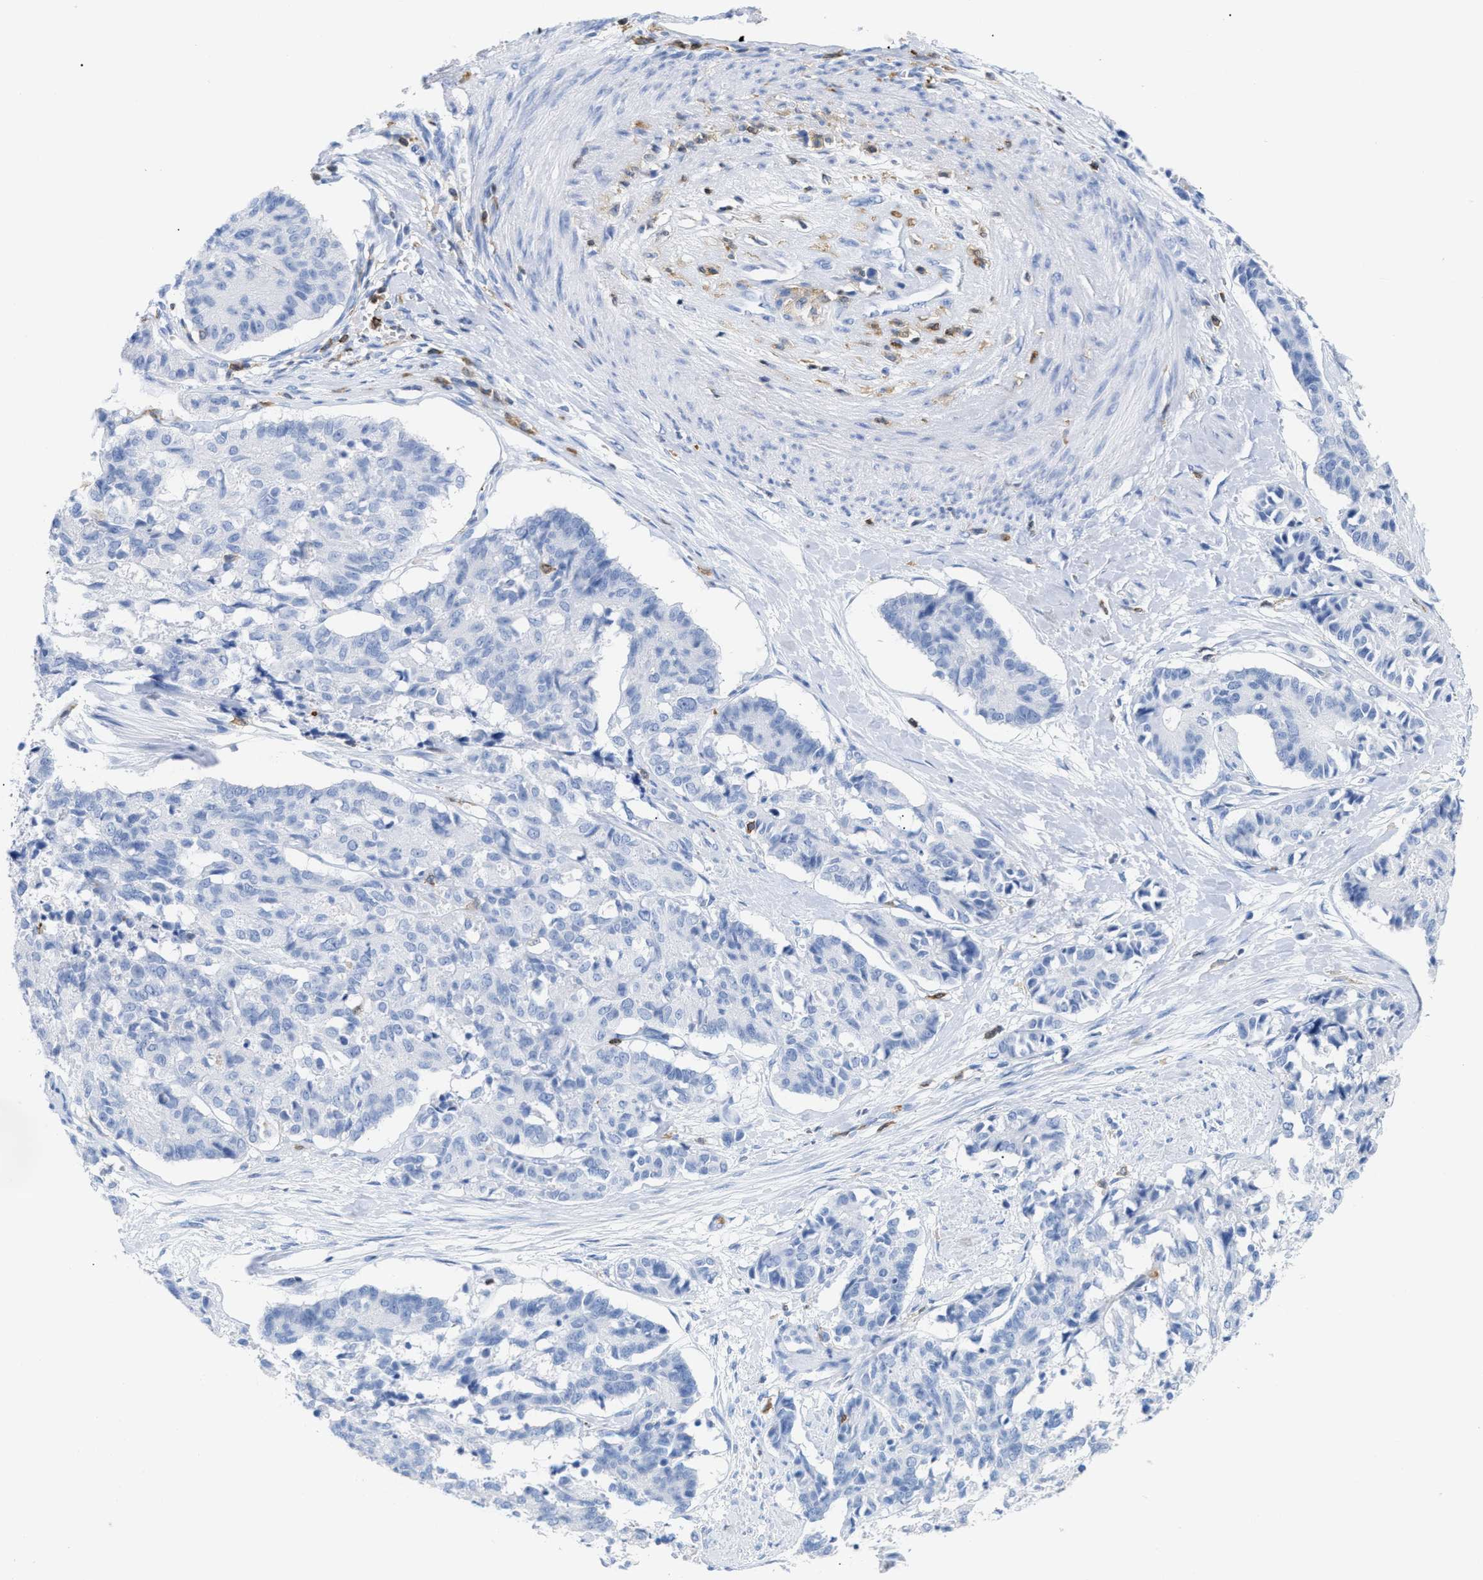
{"staining": {"intensity": "negative", "quantity": "none", "location": "none"}, "tissue": "cervical cancer", "cell_type": "Tumor cells", "image_type": "cancer", "snomed": [{"axis": "morphology", "description": "Squamous cell carcinoma, NOS"}, {"axis": "topography", "description": "Cervix"}], "caption": "Tumor cells show no significant protein expression in cervical squamous cell carcinoma.", "gene": "LCP1", "patient": {"sex": "female", "age": 35}}